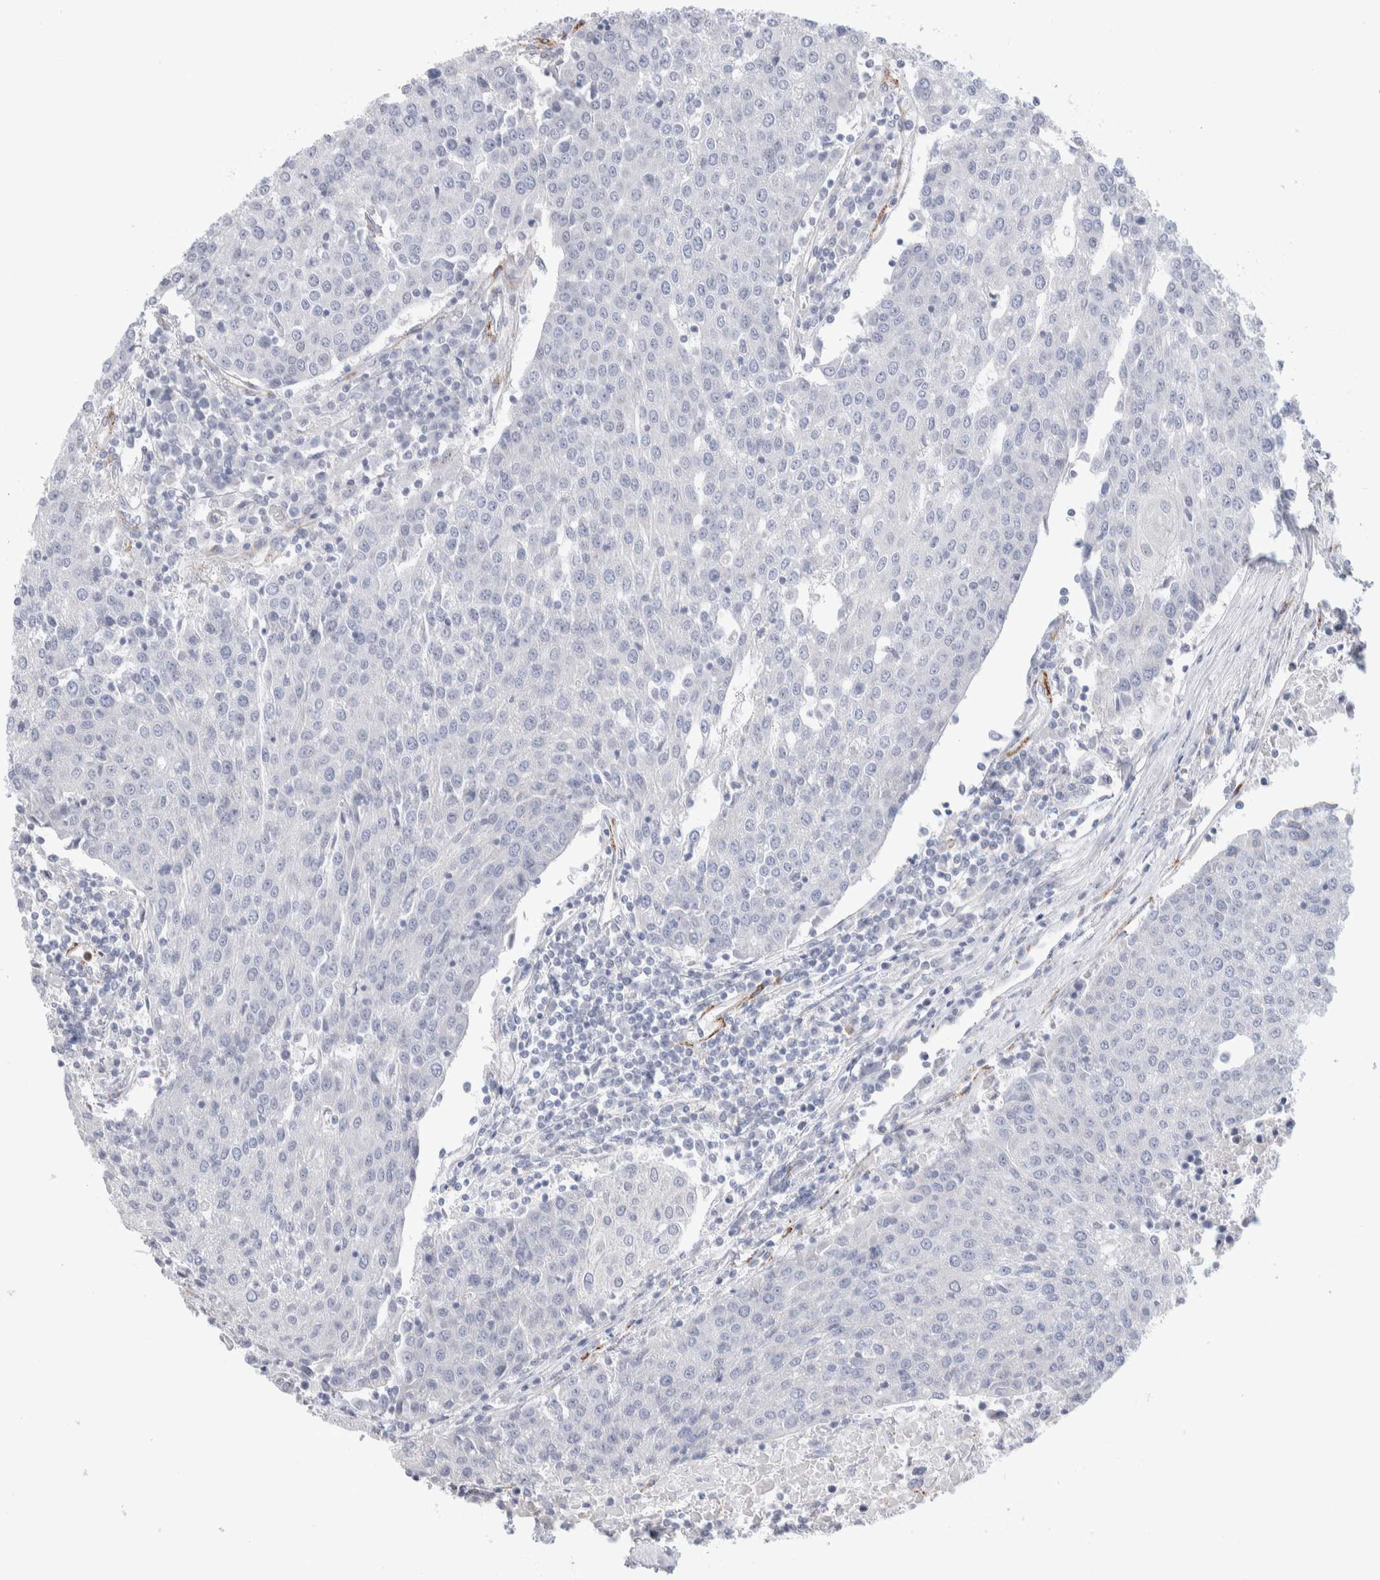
{"staining": {"intensity": "negative", "quantity": "none", "location": "none"}, "tissue": "urothelial cancer", "cell_type": "Tumor cells", "image_type": "cancer", "snomed": [{"axis": "morphology", "description": "Urothelial carcinoma, High grade"}, {"axis": "topography", "description": "Urinary bladder"}], "caption": "A high-resolution micrograph shows IHC staining of high-grade urothelial carcinoma, which exhibits no significant expression in tumor cells.", "gene": "SEPTIN4", "patient": {"sex": "female", "age": 85}}